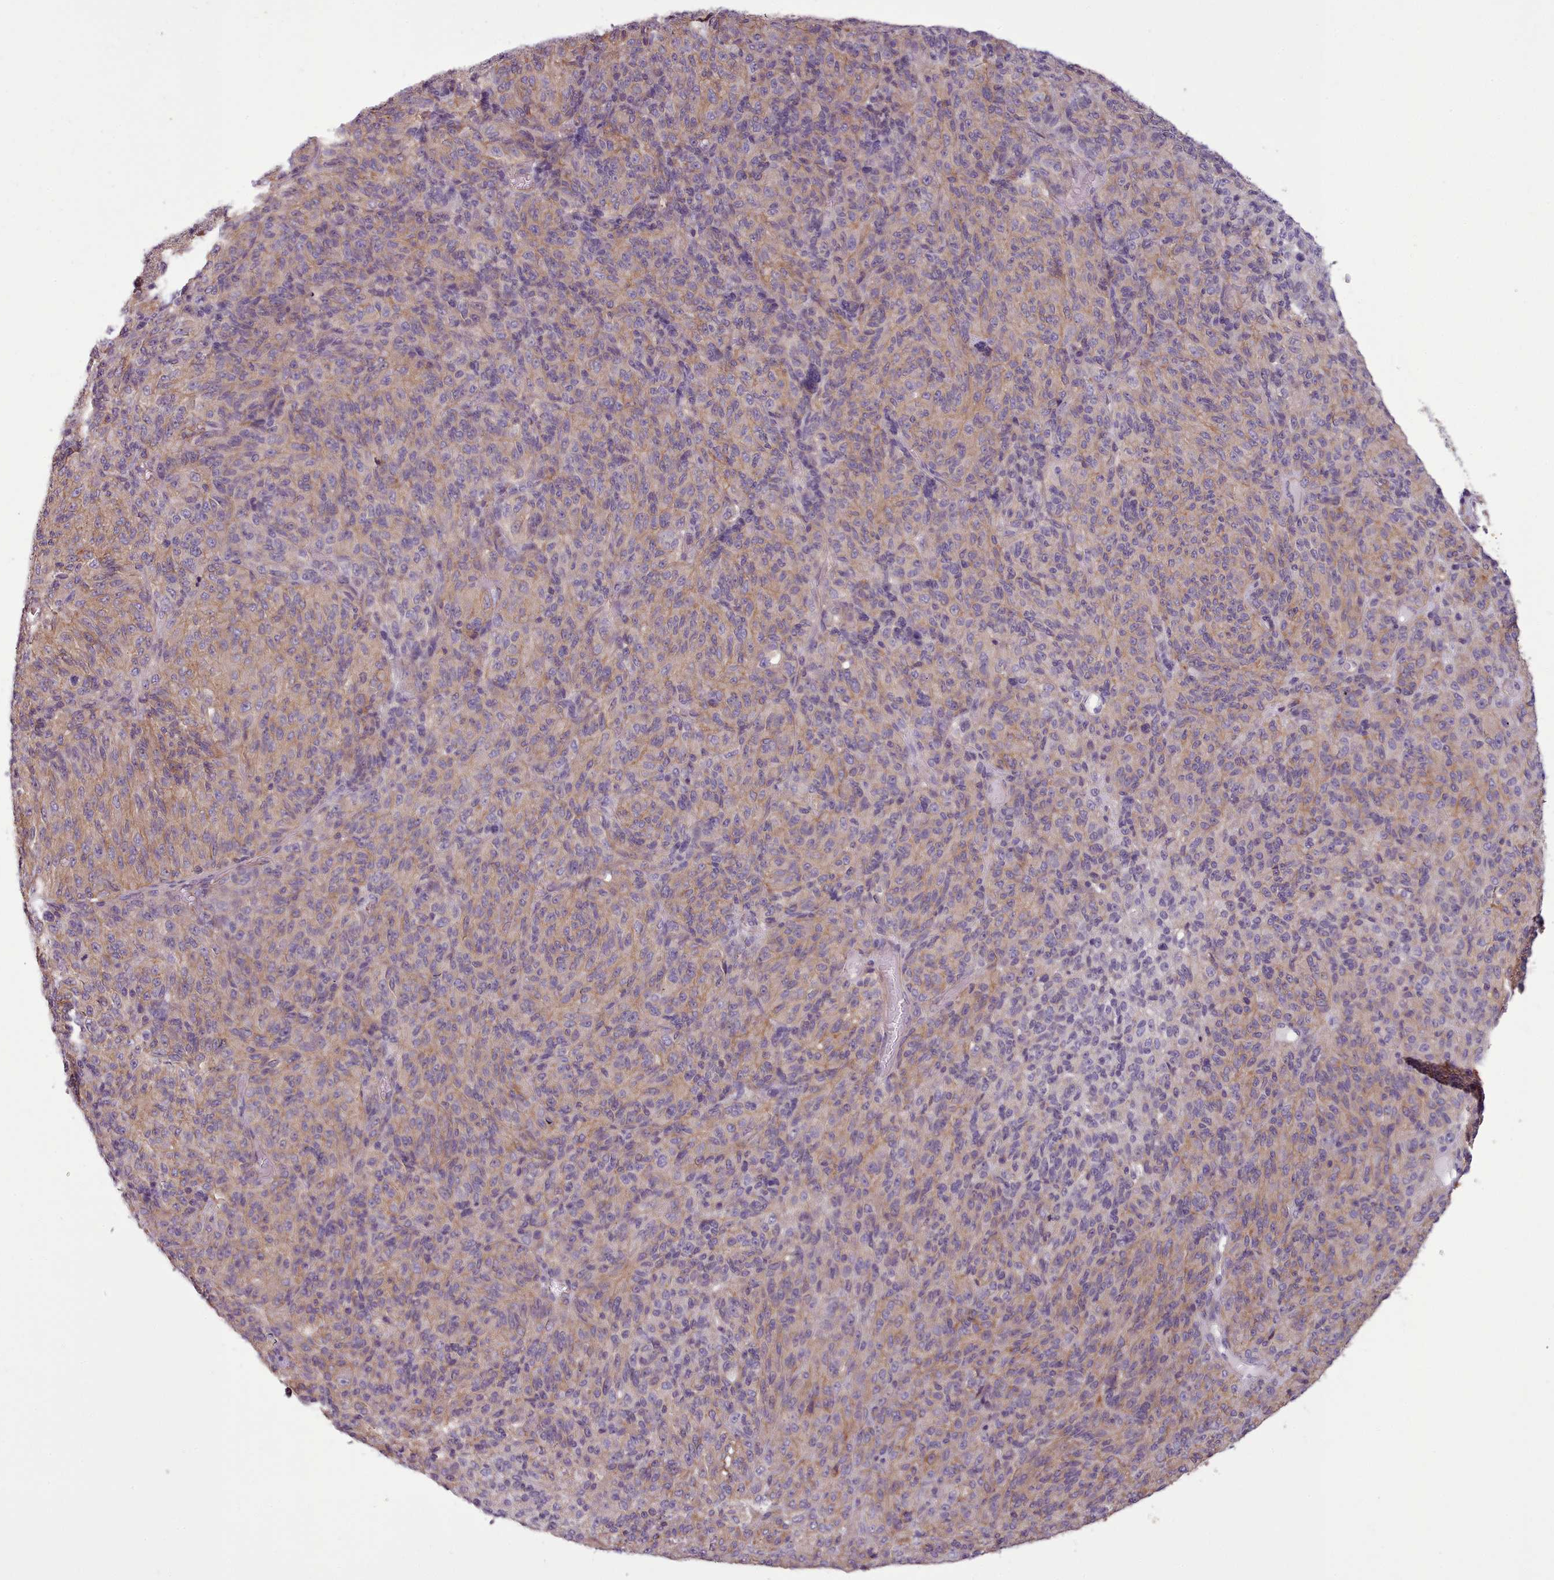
{"staining": {"intensity": "weak", "quantity": ">75%", "location": "cytoplasmic/membranous"}, "tissue": "melanoma", "cell_type": "Tumor cells", "image_type": "cancer", "snomed": [{"axis": "morphology", "description": "Malignant melanoma, Metastatic site"}, {"axis": "topography", "description": "Brain"}], "caption": "A brown stain labels weak cytoplasmic/membranous expression of a protein in human malignant melanoma (metastatic site) tumor cells. The protein of interest is shown in brown color, while the nuclei are stained blue.", "gene": "PLD4", "patient": {"sex": "female", "age": 56}}